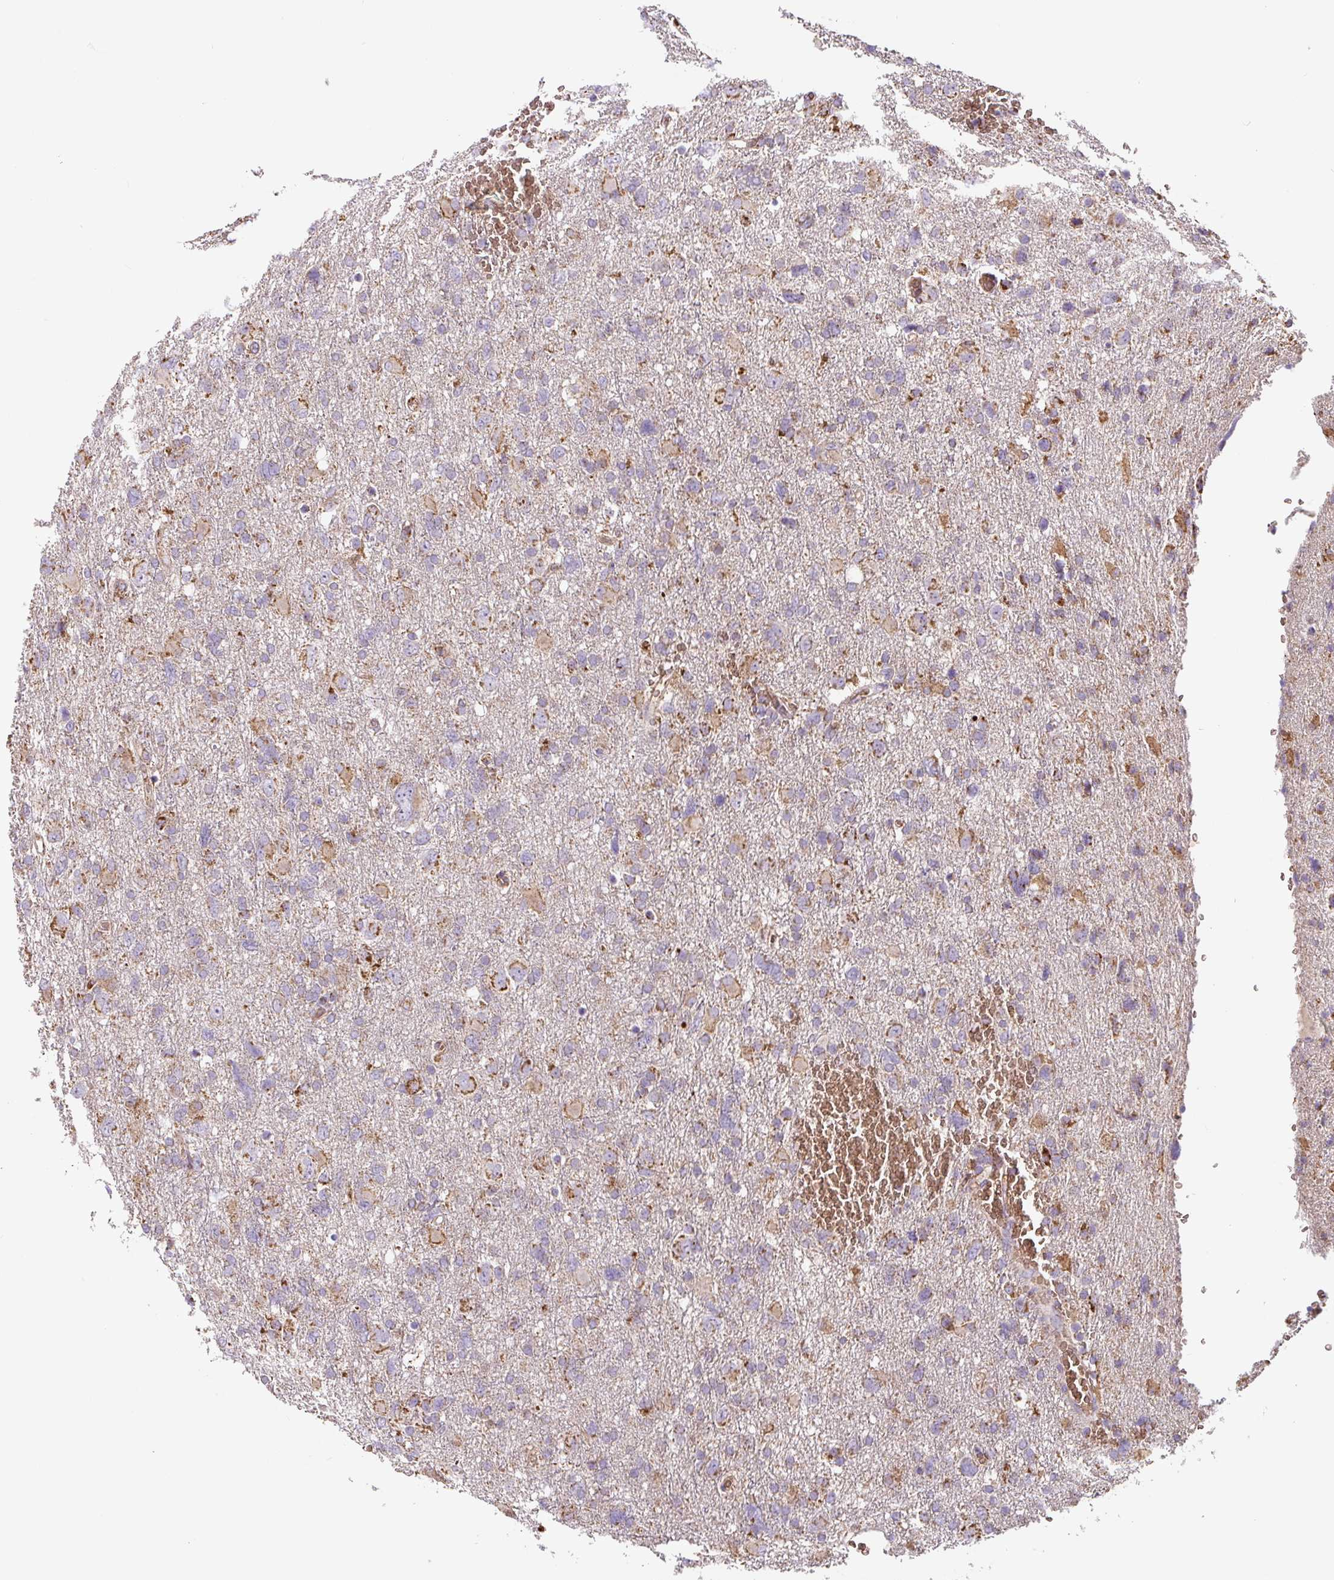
{"staining": {"intensity": "moderate", "quantity": "25%-75%", "location": "cytoplasmic/membranous"}, "tissue": "glioma", "cell_type": "Tumor cells", "image_type": "cancer", "snomed": [{"axis": "morphology", "description": "Glioma, malignant, High grade"}, {"axis": "topography", "description": "Brain"}], "caption": "Protein analysis of glioma tissue exhibits moderate cytoplasmic/membranous expression in about 25%-75% of tumor cells.", "gene": "MT-CO2", "patient": {"sex": "male", "age": 61}}